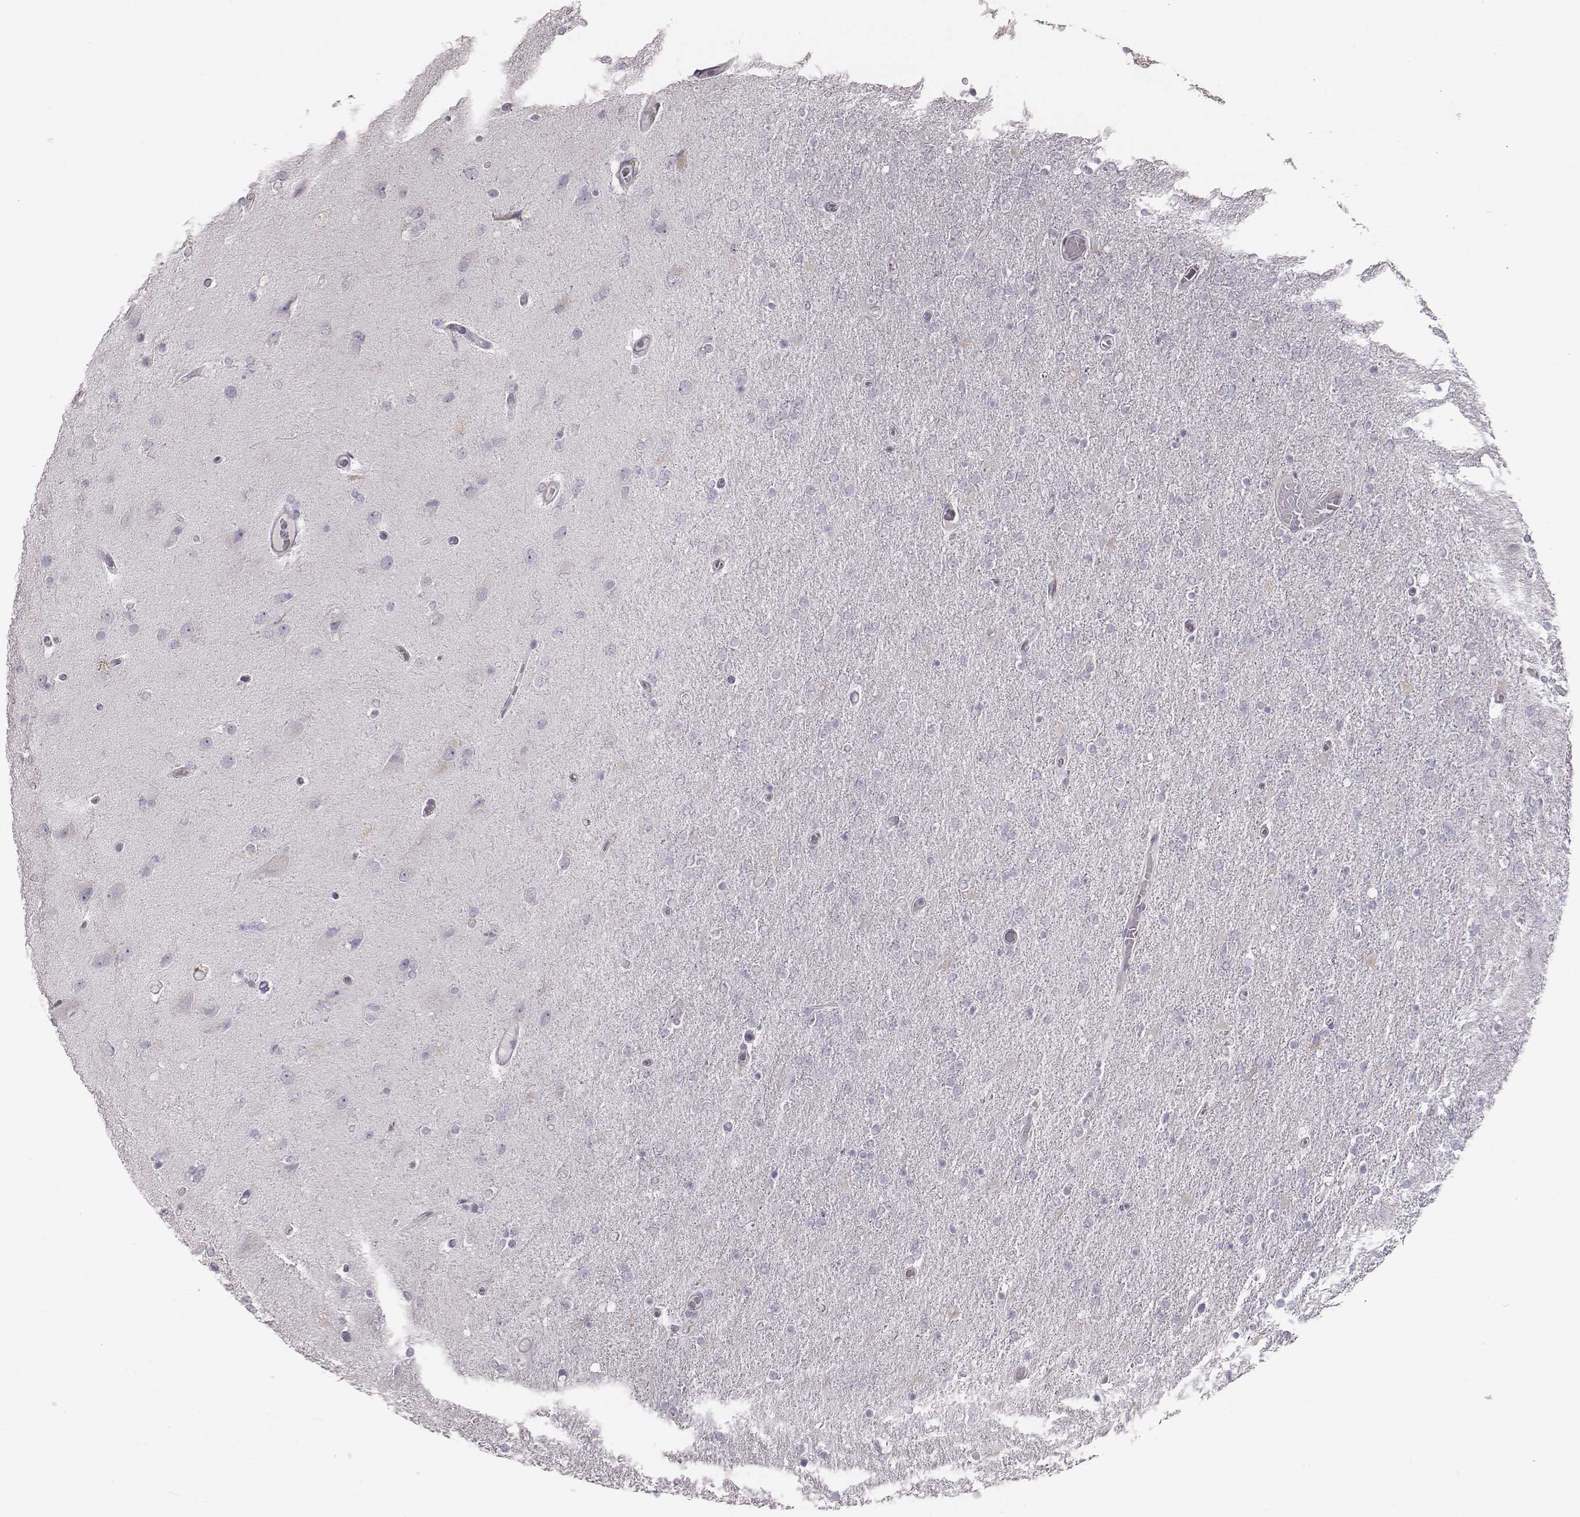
{"staining": {"intensity": "negative", "quantity": "none", "location": "none"}, "tissue": "glioma", "cell_type": "Tumor cells", "image_type": "cancer", "snomed": [{"axis": "morphology", "description": "Glioma, malignant, High grade"}, {"axis": "topography", "description": "Cerebral cortex"}], "caption": "Immunohistochemical staining of human glioma exhibits no significant positivity in tumor cells.", "gene": "C6orf58", "patient": {"sex": "male", "age": 70}}